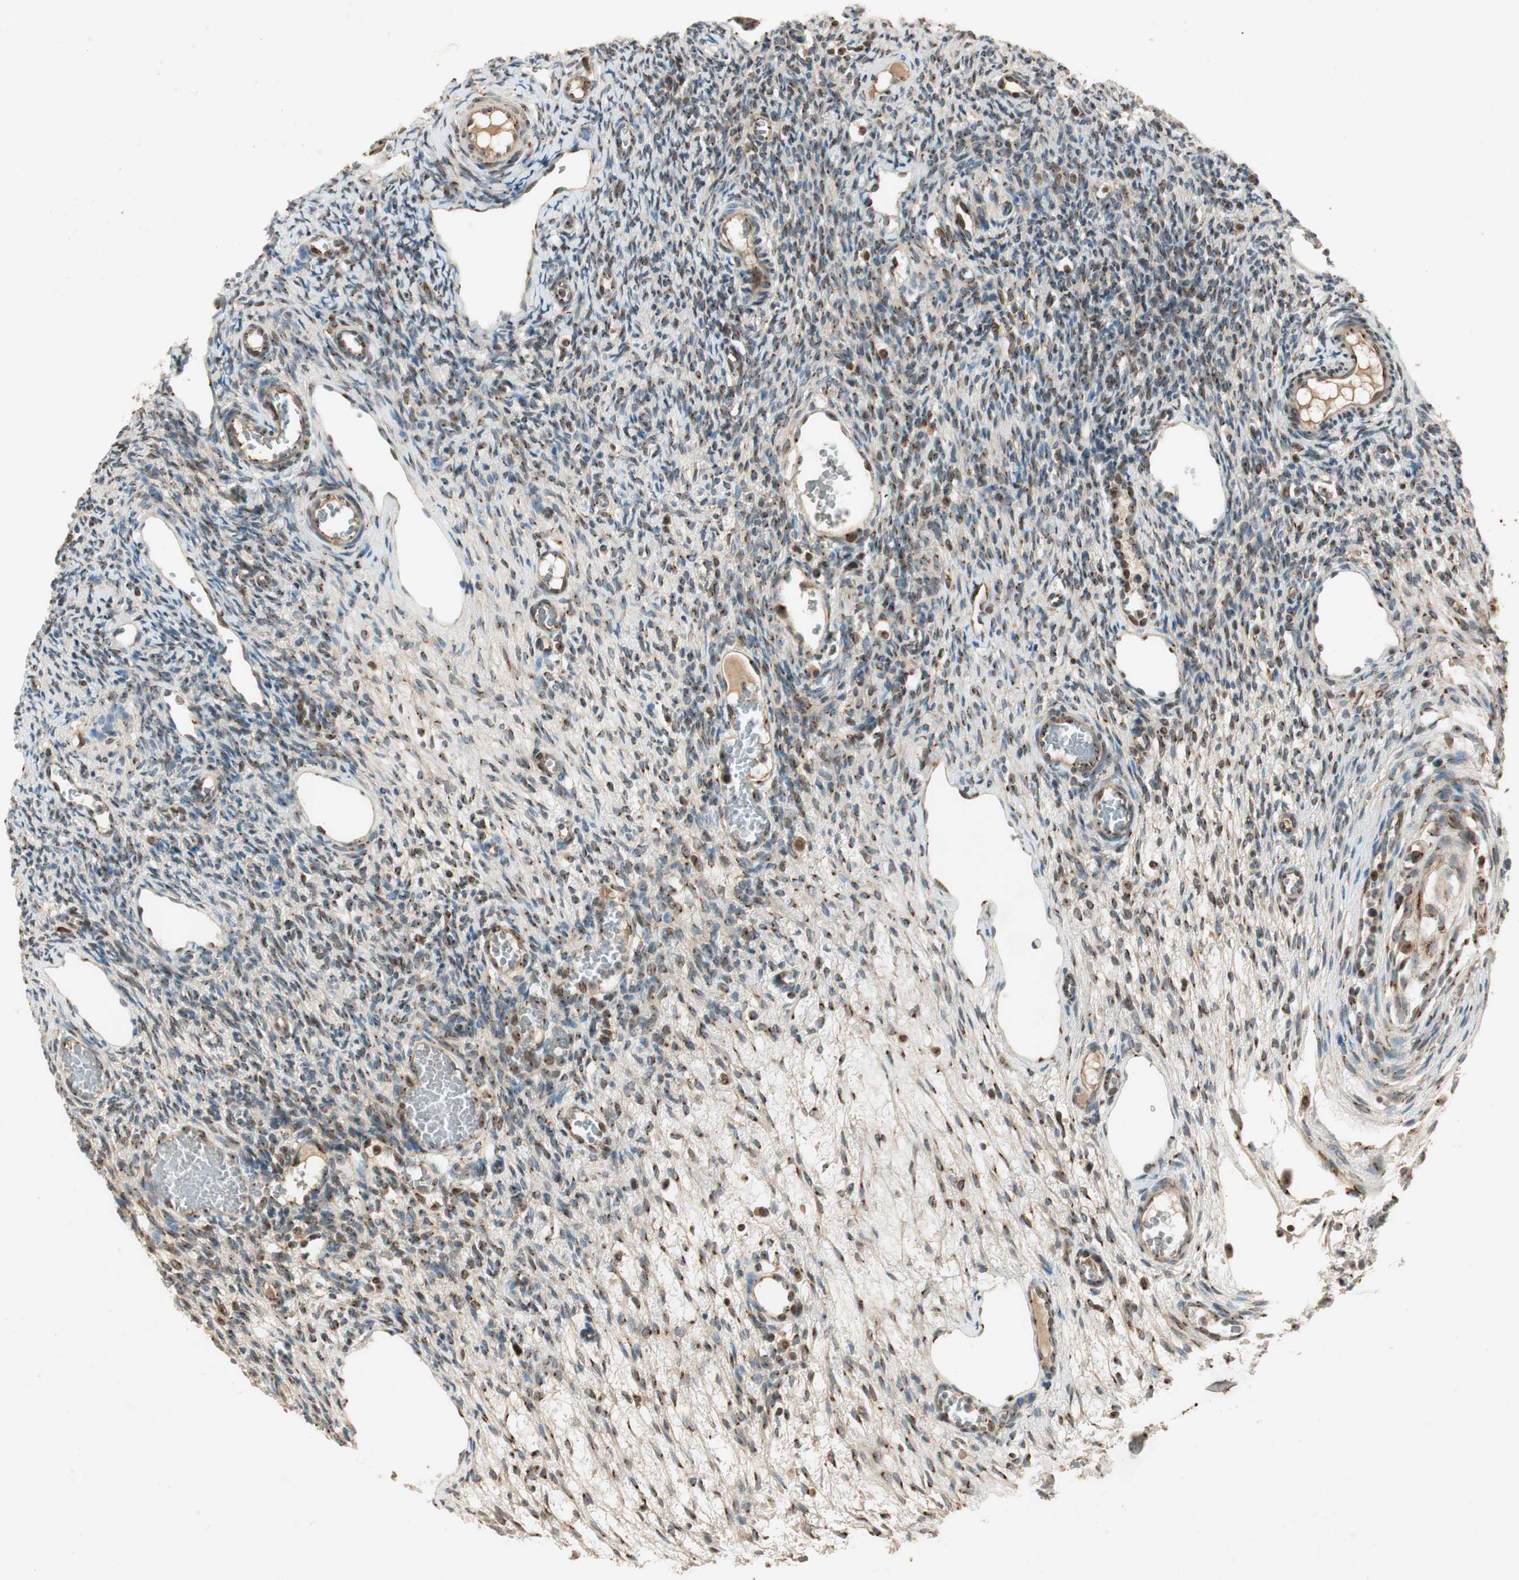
{"staining": {"intensity": "weak", "quantity": ">75%", "location": "cytoplasmic/membranous"}, "tissue": "ovary", "cell_type": "Ovarian stroma cells", "image_type": "normal", "snomed": [{"axis": "morphology", "description": "Normal tissue, NOS"}, {"axis": "topography", "description": "Ovary"}], "caption": "A brown stain shows weak cytoplasmic/membranous staining of a protein in ovarian stroma cells of benign human ovary. The staining is performed using DAB (3,3'-diaminobenzidine) brown chromogen to label protein expression. The nuclei are counter-stained blue using hematoxylin.", "gene": "NEO1", "patient": {"sex": "female", "age": 33}}